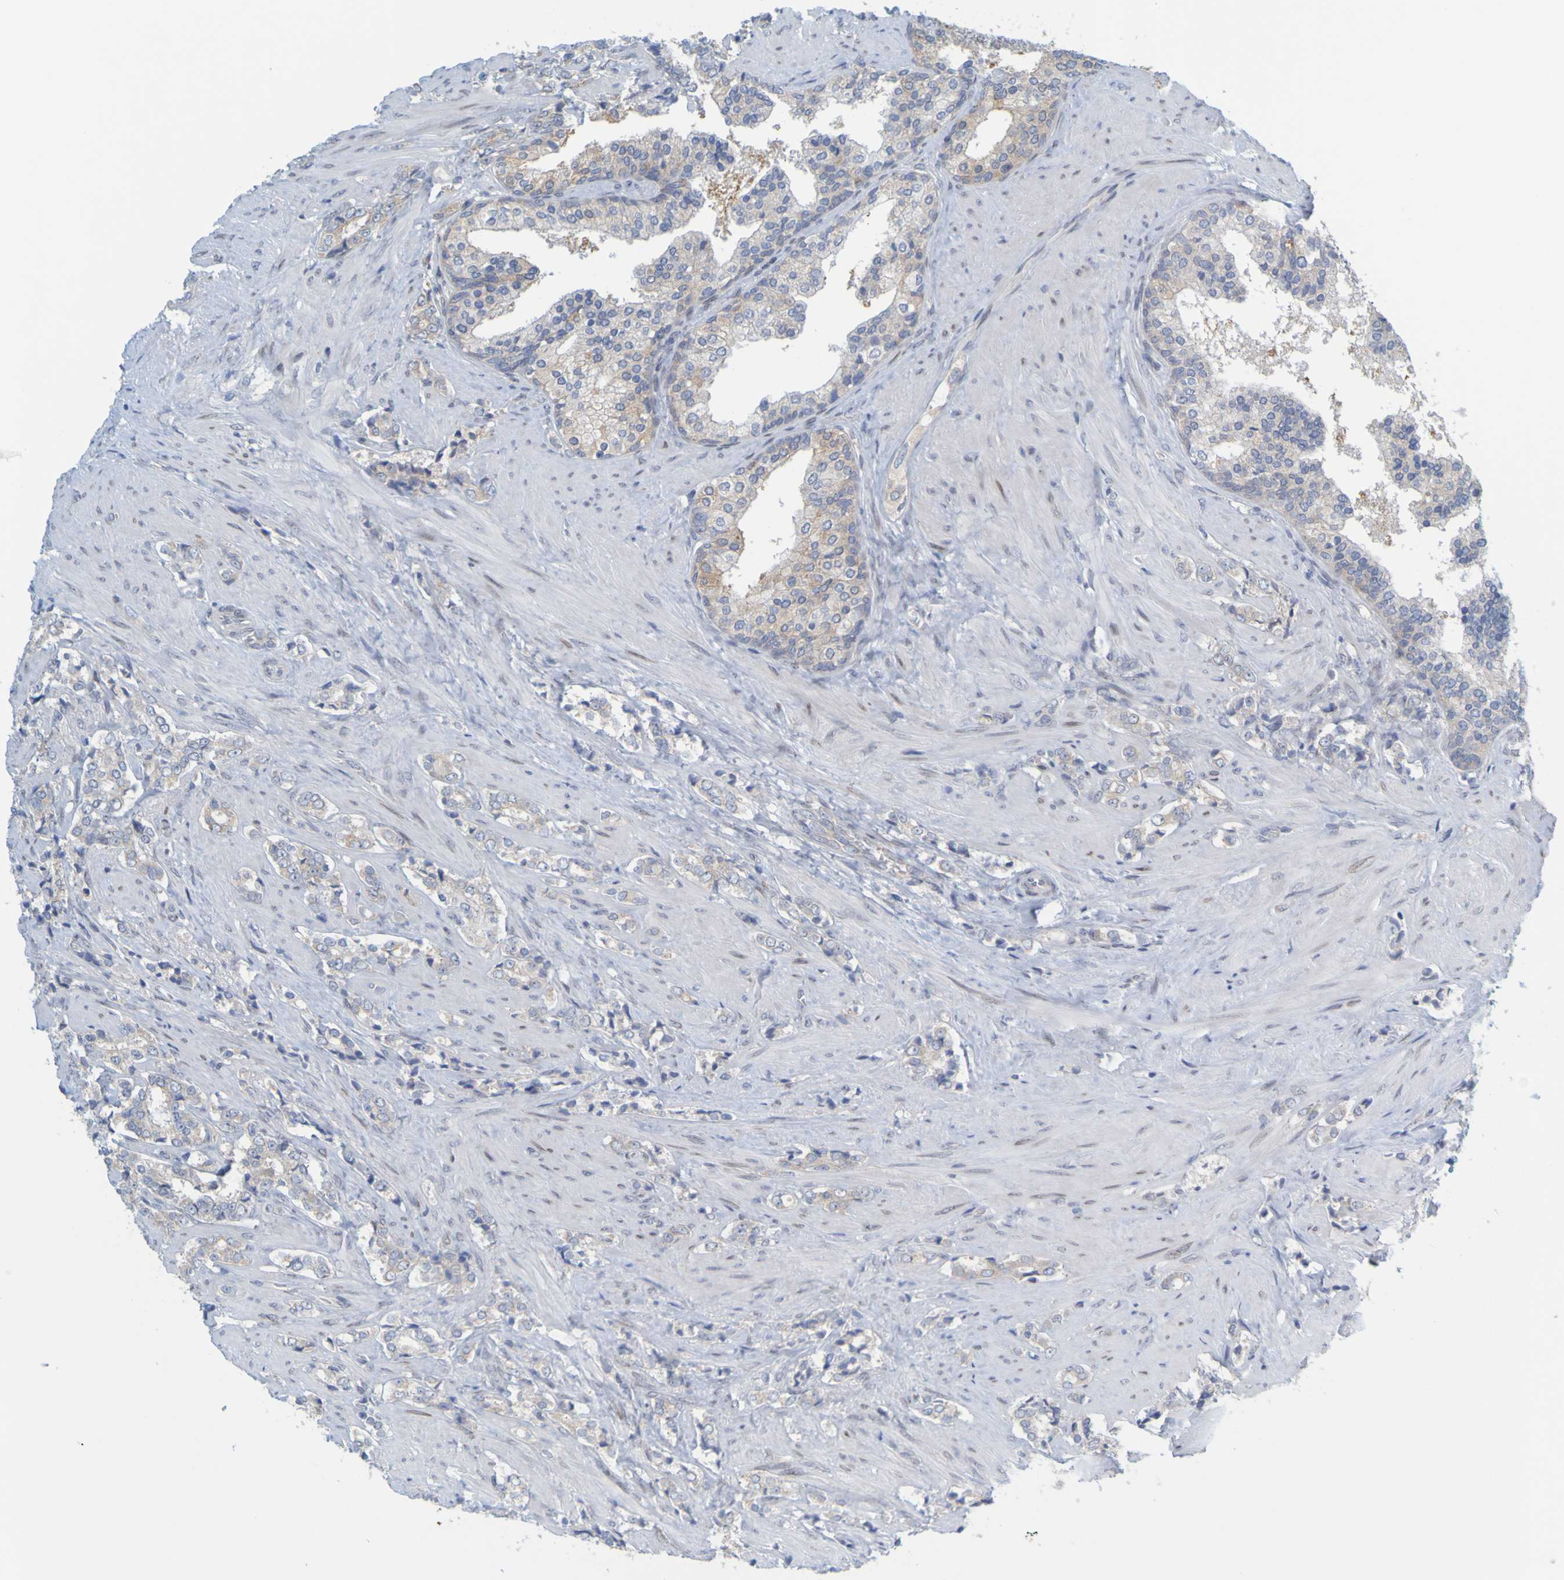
{"staining": {"intensity": "weak", "quantity": "<25%", "location": "cytoplasmic/membranous"}, "tissue": "prostate cancer", "cell_type": "Tumor cells", "image_type": "cancer", "snomed": [{"axis": "morphology", "description": "Adenocarcinoma, Low grade"}, {"axis": "topography", "description": "Prostate"}], "caption": "Immunohistochemistry (IHC) micrograph of neoplastic tissue: low-grade adenocarcinoma (prostate) stained with DAB displays no significant protein expression in tumor cells.", "gene": "MAG", "patient": {"sex": "male", "age": 60}}